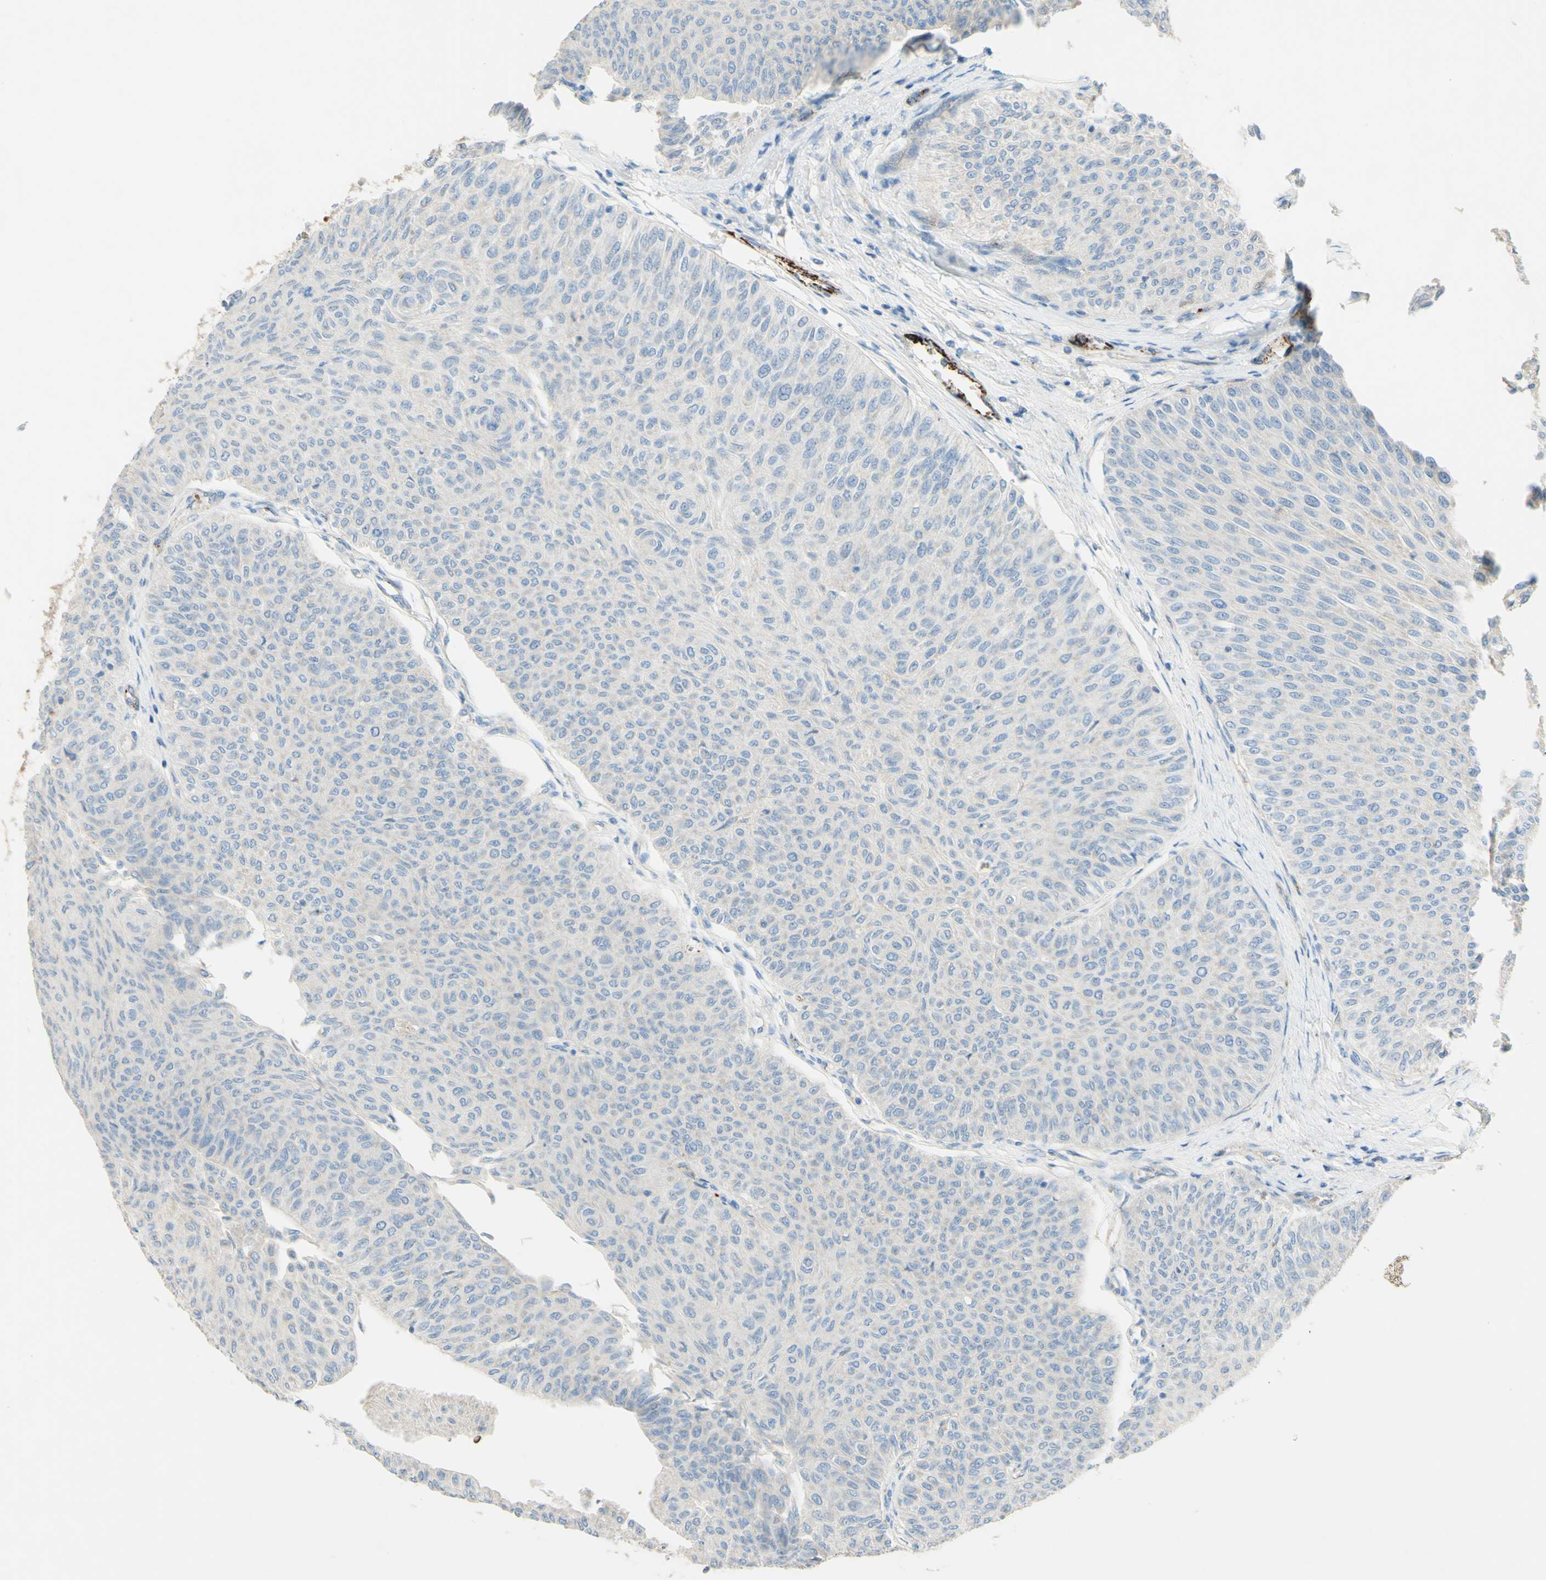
{"staining": {"intensity": "weak", "quantity": "<25%", "location": "cytoplasmic/membranous"}, "tissue": "urothelial cancer", "cell_type": "Tumor cells", "image_type": "cancer", "snomed": [{"axis": "morphology", "description": "Urothelial carcinoma, Low grade"}, {"axis": "topography", "description": "Urinary bladder"}], "caption": "There is no significant positivity in tumor cells of urothelial cancer.", "gene": "GAN", "patient": {"sex": "male", "age": 78}}